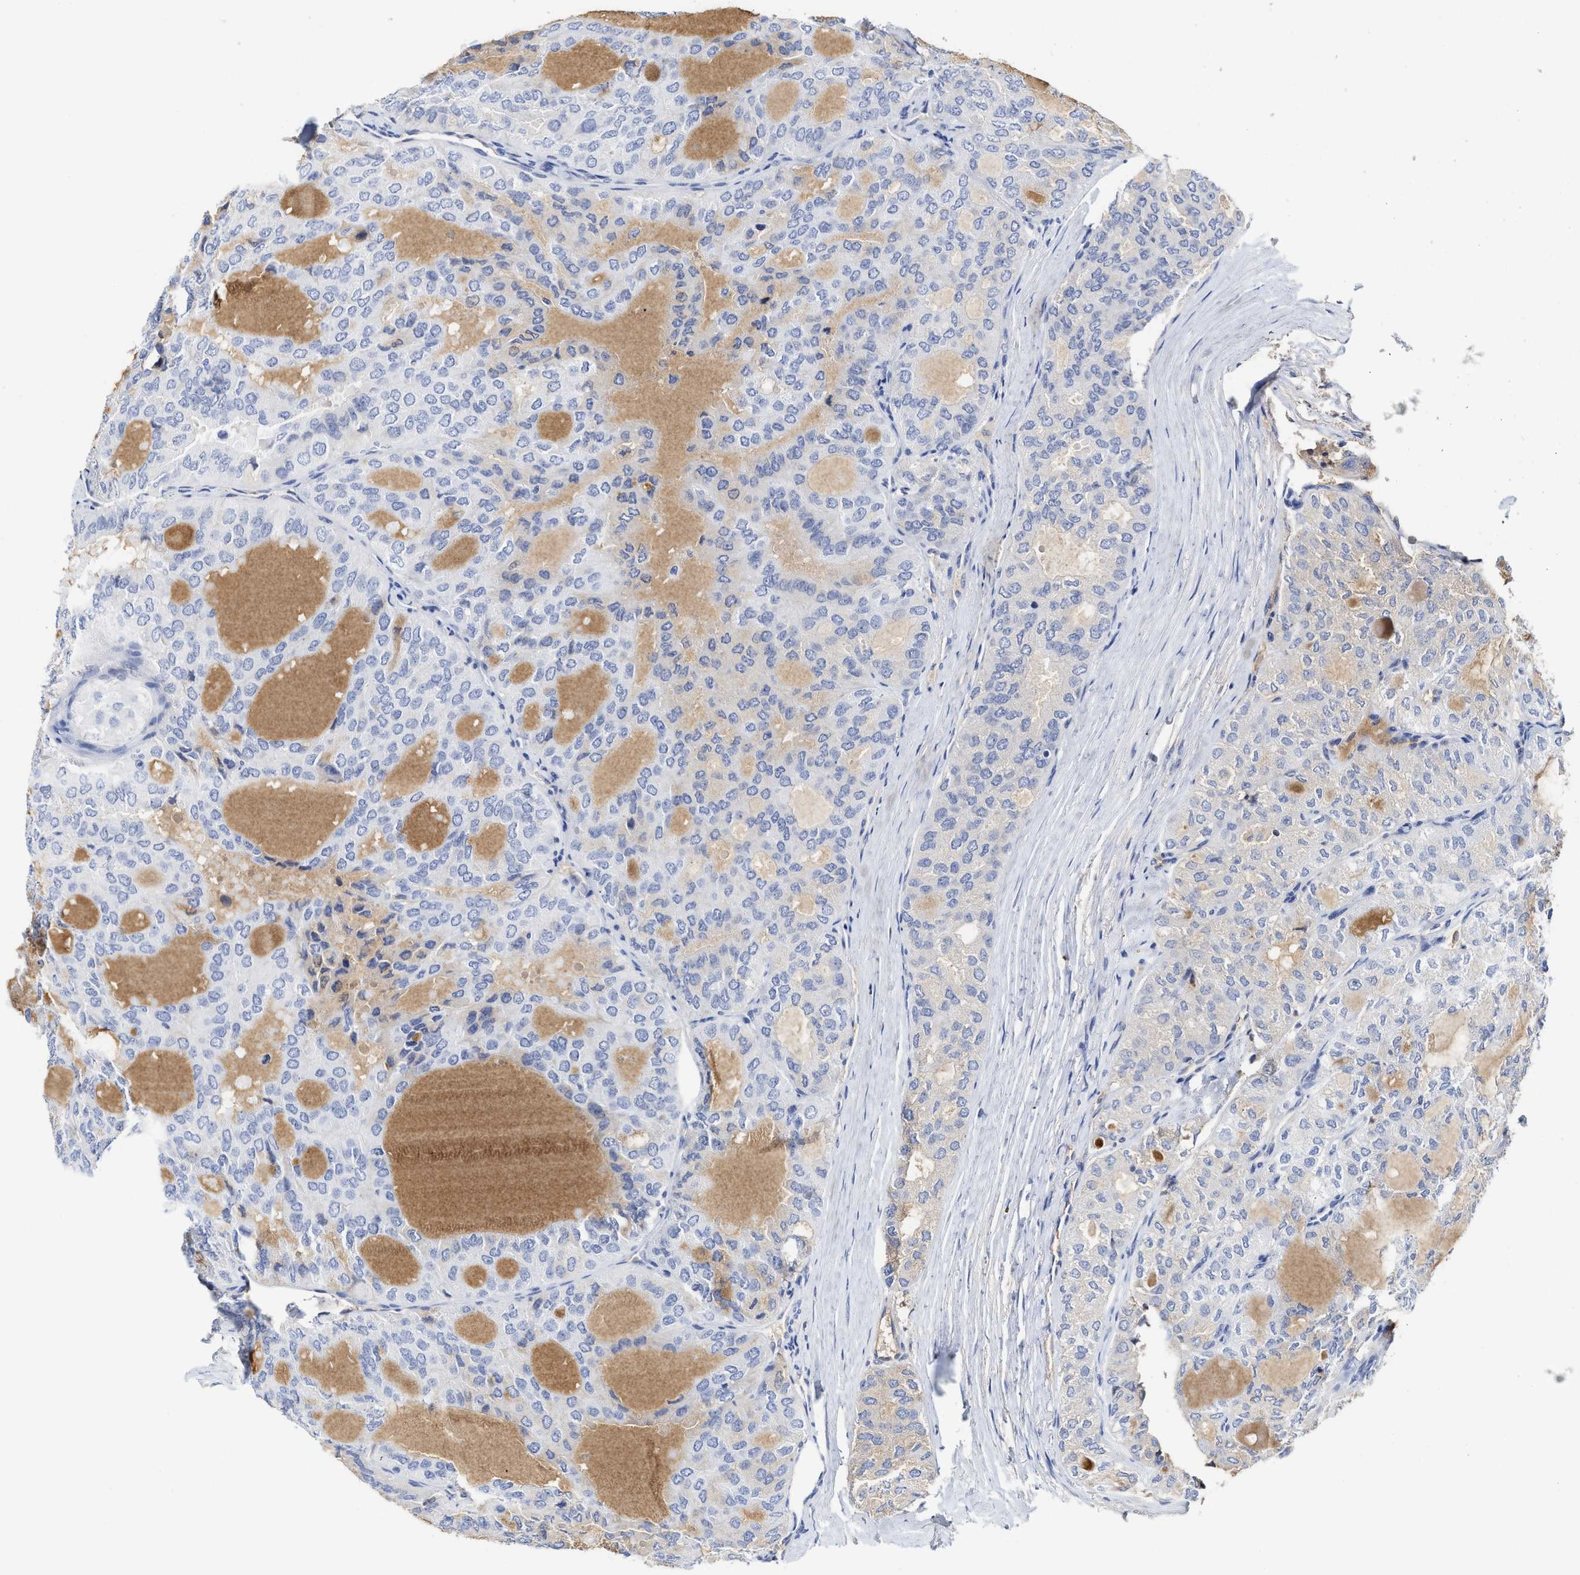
{"staining": {"intensity": "negative", "quantity": "none", "location": "none"}, "tissue": "thyroid cancer", "cell_type": "Tumor cells", "image_type": "cancer", "snomed": [{"axis": "morphology", "description": "Follicular adenoma carcinoma, NOS"}, {"axis": "topography", "description": "Thyroid gland"}], "caption": "IHC histopathology image of follicular adenoma carcinoma (thyroid) stained for a protein (brown), which shows no expression in tumor cells.", "gene": "C2", "patient": {"sex": "male", "age": 75}}